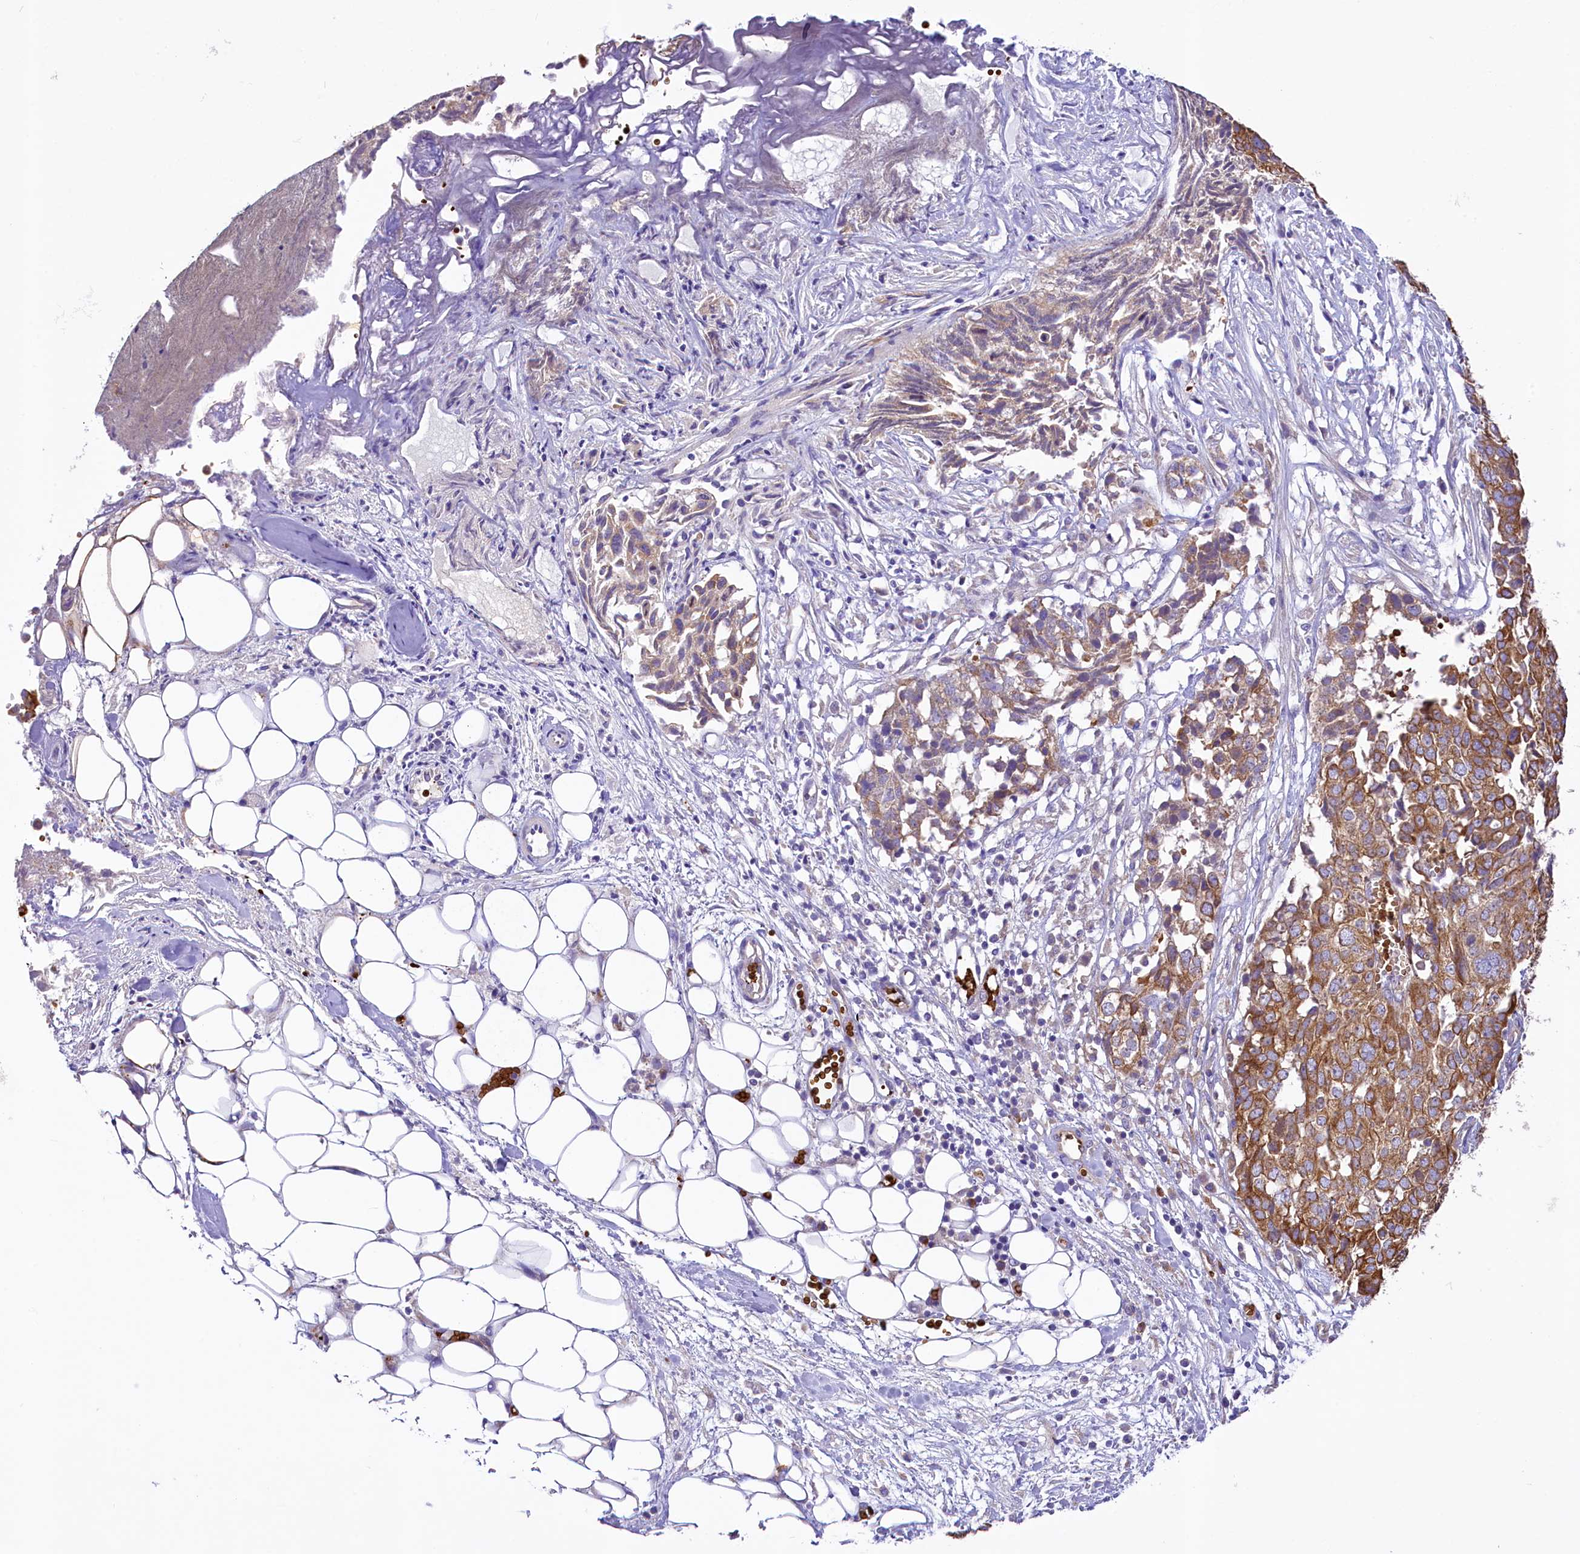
{"staining": {"intensity": "strong", "quantity": ">75%", "location": "cytoplasmic/membranous"}, "tissue": "ovarian cancer", "cell_type": "Tumor cells", "image_type": "cancer", "snomed": [{"axis": "morphology", "description": "Cystadenocarcinoma, serous, NOS"}, {"axis": "topography", "description": "Soft tissue"}, {"axis": "topography", "description": "Ovary"}], "caption": "Brown immunohistochemical staining in human serous cystadenocarcinoma (ovarian) exhibits strong cytoplasmic/membranous staining in approximately >75% of tumor cells.", "gene": "LARP4", "patient": {"sex": "female", "age": 57}}